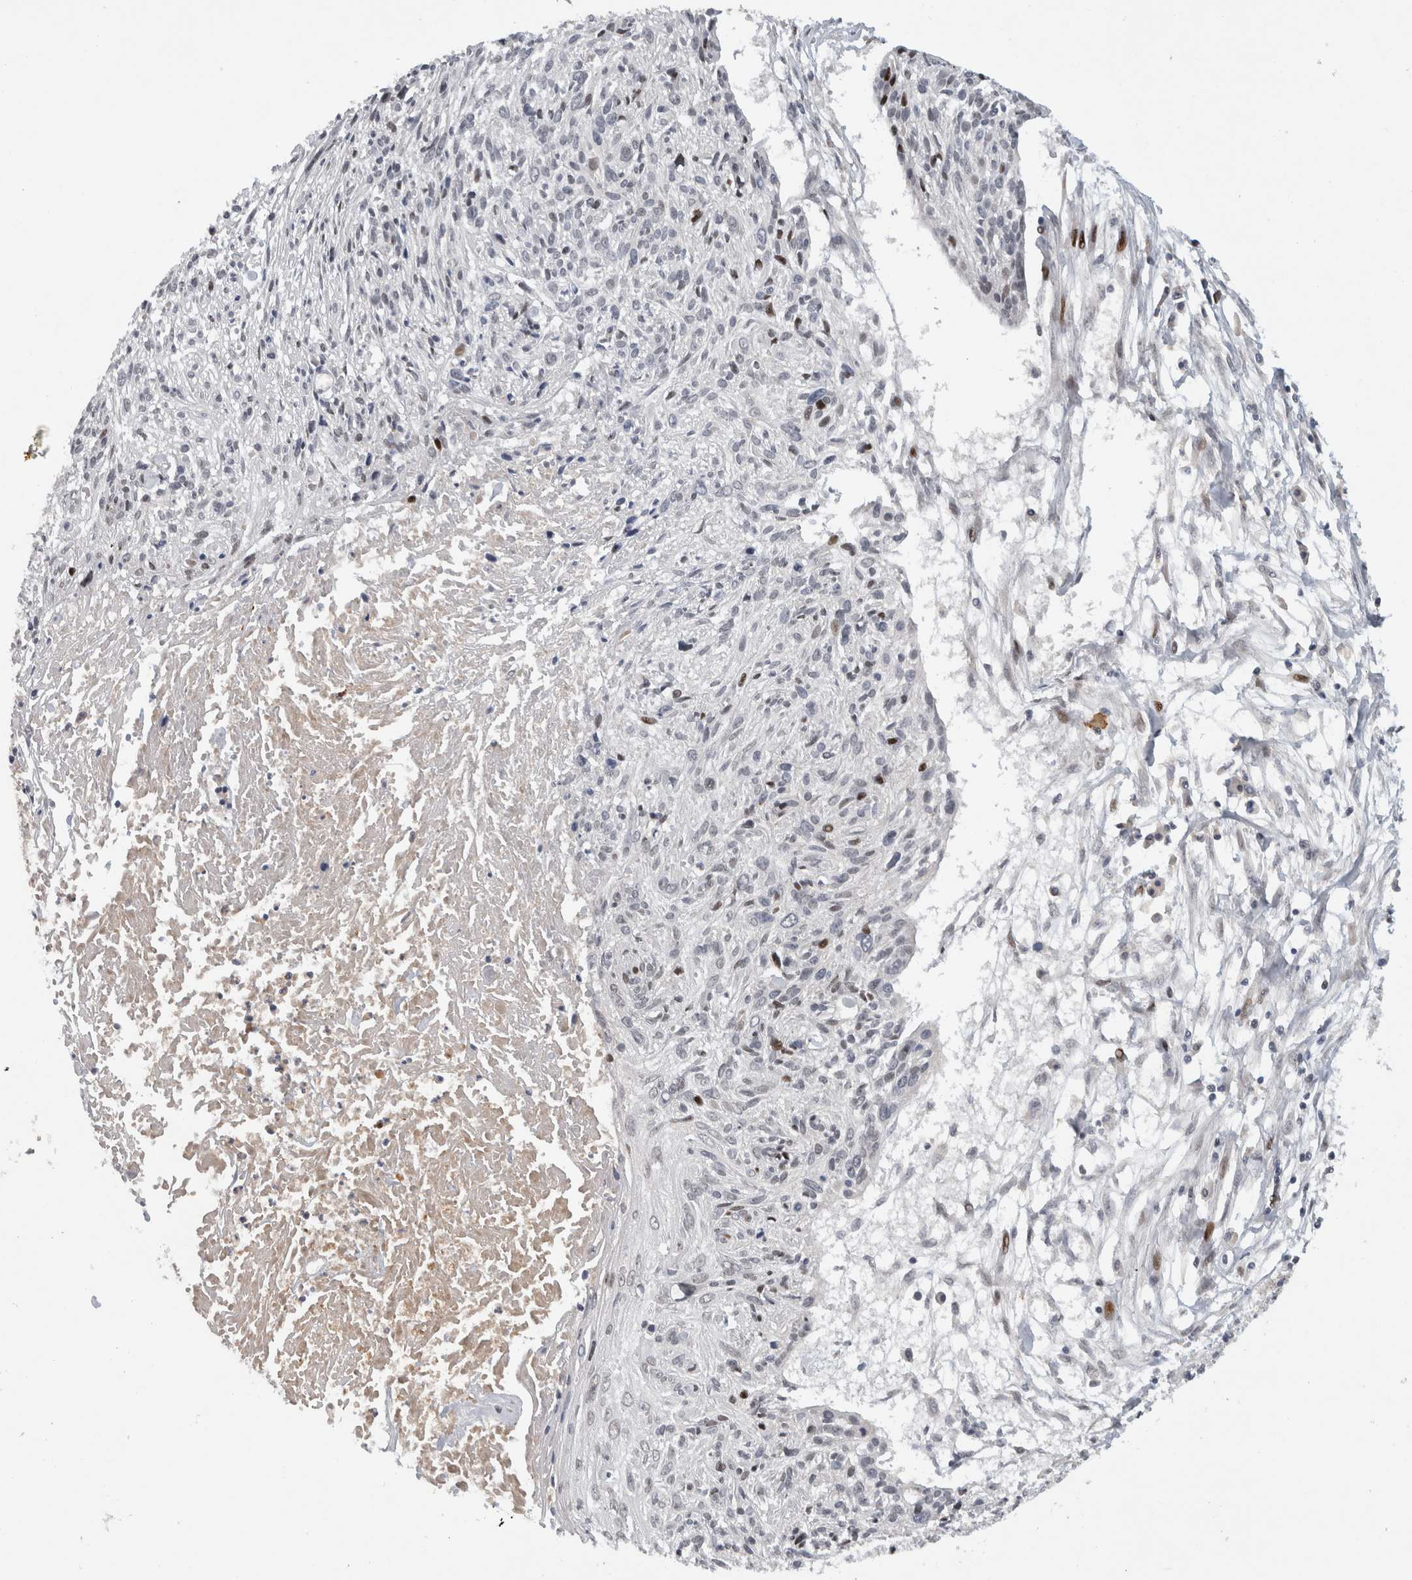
{"staining": {"intensity": "negative", "quantity": "none", "location": "none"}, "tissue": "cervical cancer", "cell_type": "Tumor cells", "image_type": "cancer", "snomed": [{"axis": "morphology", "description": "Squamous cell carcinoma, NOS"}, {"axis": "topography", "description": "Cervix"}], "caption": "Protein analysis of cervical cancer (squamous cell carcinoma) shows no significant positivity in tumor cells. (Brightfield microscopy of DAB immunohistochemistry (IHC) at high magnification).", "gene": "RBM48", "patient": {"sex": "female", "age": 51}}